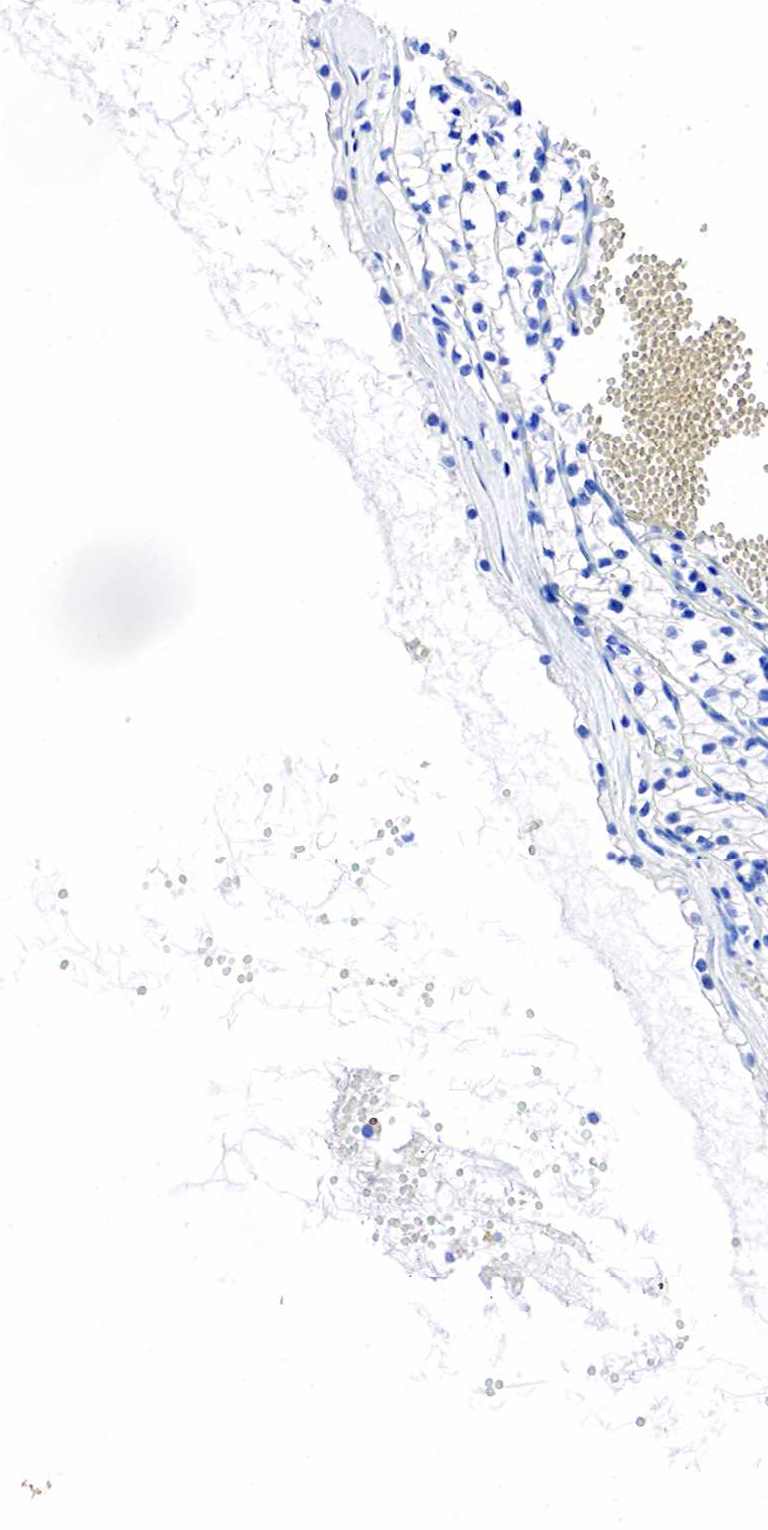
{"staining": {"intensity": "negative", "quantity": "none", "location": "none"}, "tissue": "renal cancer", "cell_type": "Tumor cells", "image_type": "cancer", "snomed": [{"axis": "morphology", "description": "Adenocarcinoma, NOS"}, {"axis": "topography", "description": "Kidney"}], "caption": "Immunohistochemistry histopathology image of adenocarcinoma (renal) stained for a protein (brown), which shows no positivity in tumor cells.", "gene": "SST", "patient": {"sex": "male", "age": 61}}